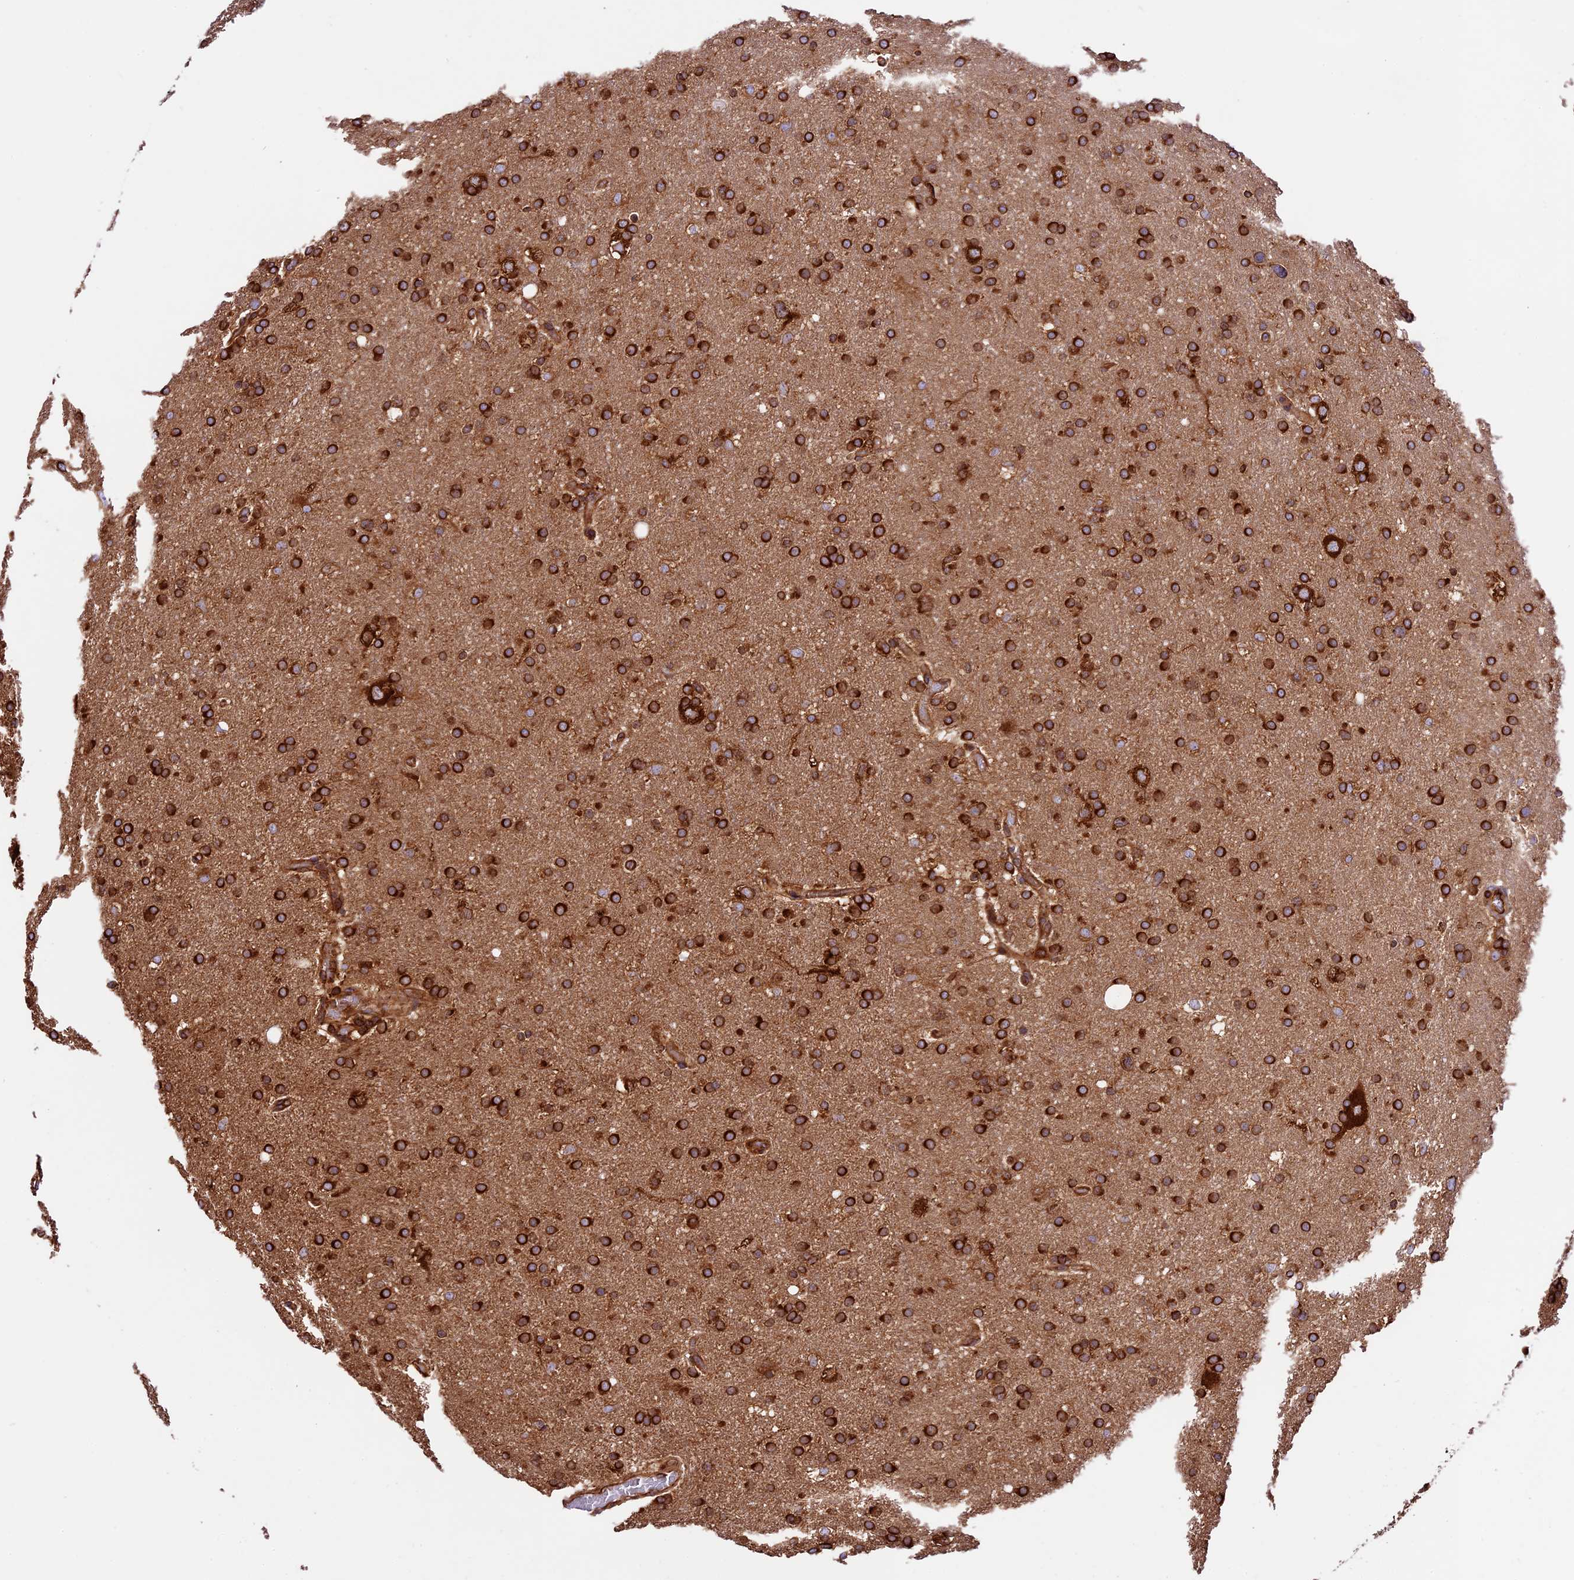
{"staining": {"intensity": "strong", "quantity": ">75%", "location": "cytoplasmic/membranous"}, "tissue": "glioma", "cell_type": "Tumor cells", "image_type": "cancer", "snomed": [{"axis": "morphology", "description": "Glioma, malignant, High grade"}, {"axis": "topography", "description": "Cerebral cortex"}], "caption": "Malignant high-grade glioma tissue shows strong cytoplasmic/membranous positivity in approximately >75% of tumor cells, visualized by immunohistochemistry.", "gene": "KARS1", "patient": {"sex": "female", "age": 36}}